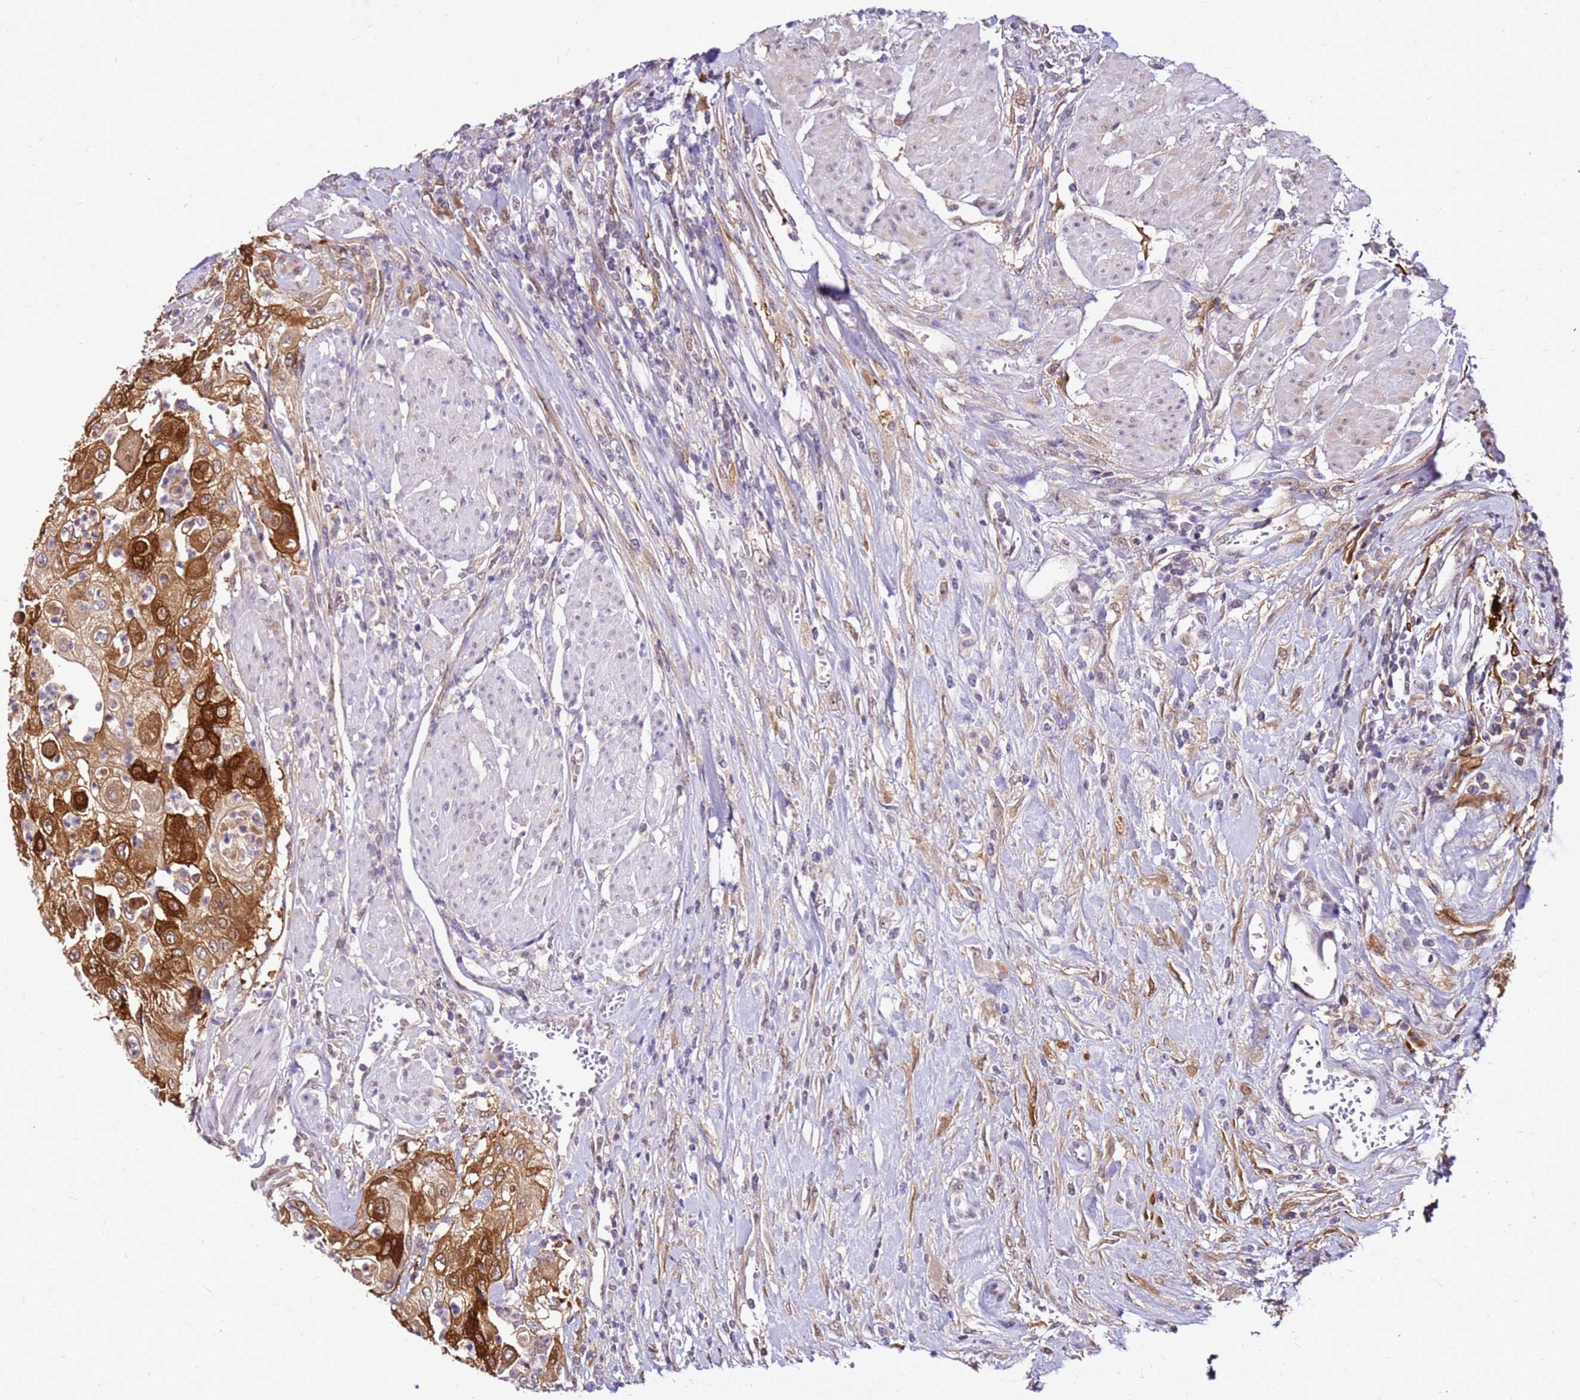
{"staining": {"intensity": "strong", "quantity": ">75%", "location": "cytoplasmic/membranous"}, "tissue": "urothelial cancer", "cell_type": "Tumor cells", "image_type": "cancer", "snomed": [{"axis": "morphology", "description": "Urothelial carcinoma, High grade"}, {"axis": "topography", "description": "Urinary bladder"}], "caption": "Urothelial carcinoma (high-grade) stained with a brown dye demonstrates strong cytoplasmic/membranous positive expression in about >75% of tumor cells.", "gene": "ALDH1A3", "patient": {"sex": "female", "age": 79}}